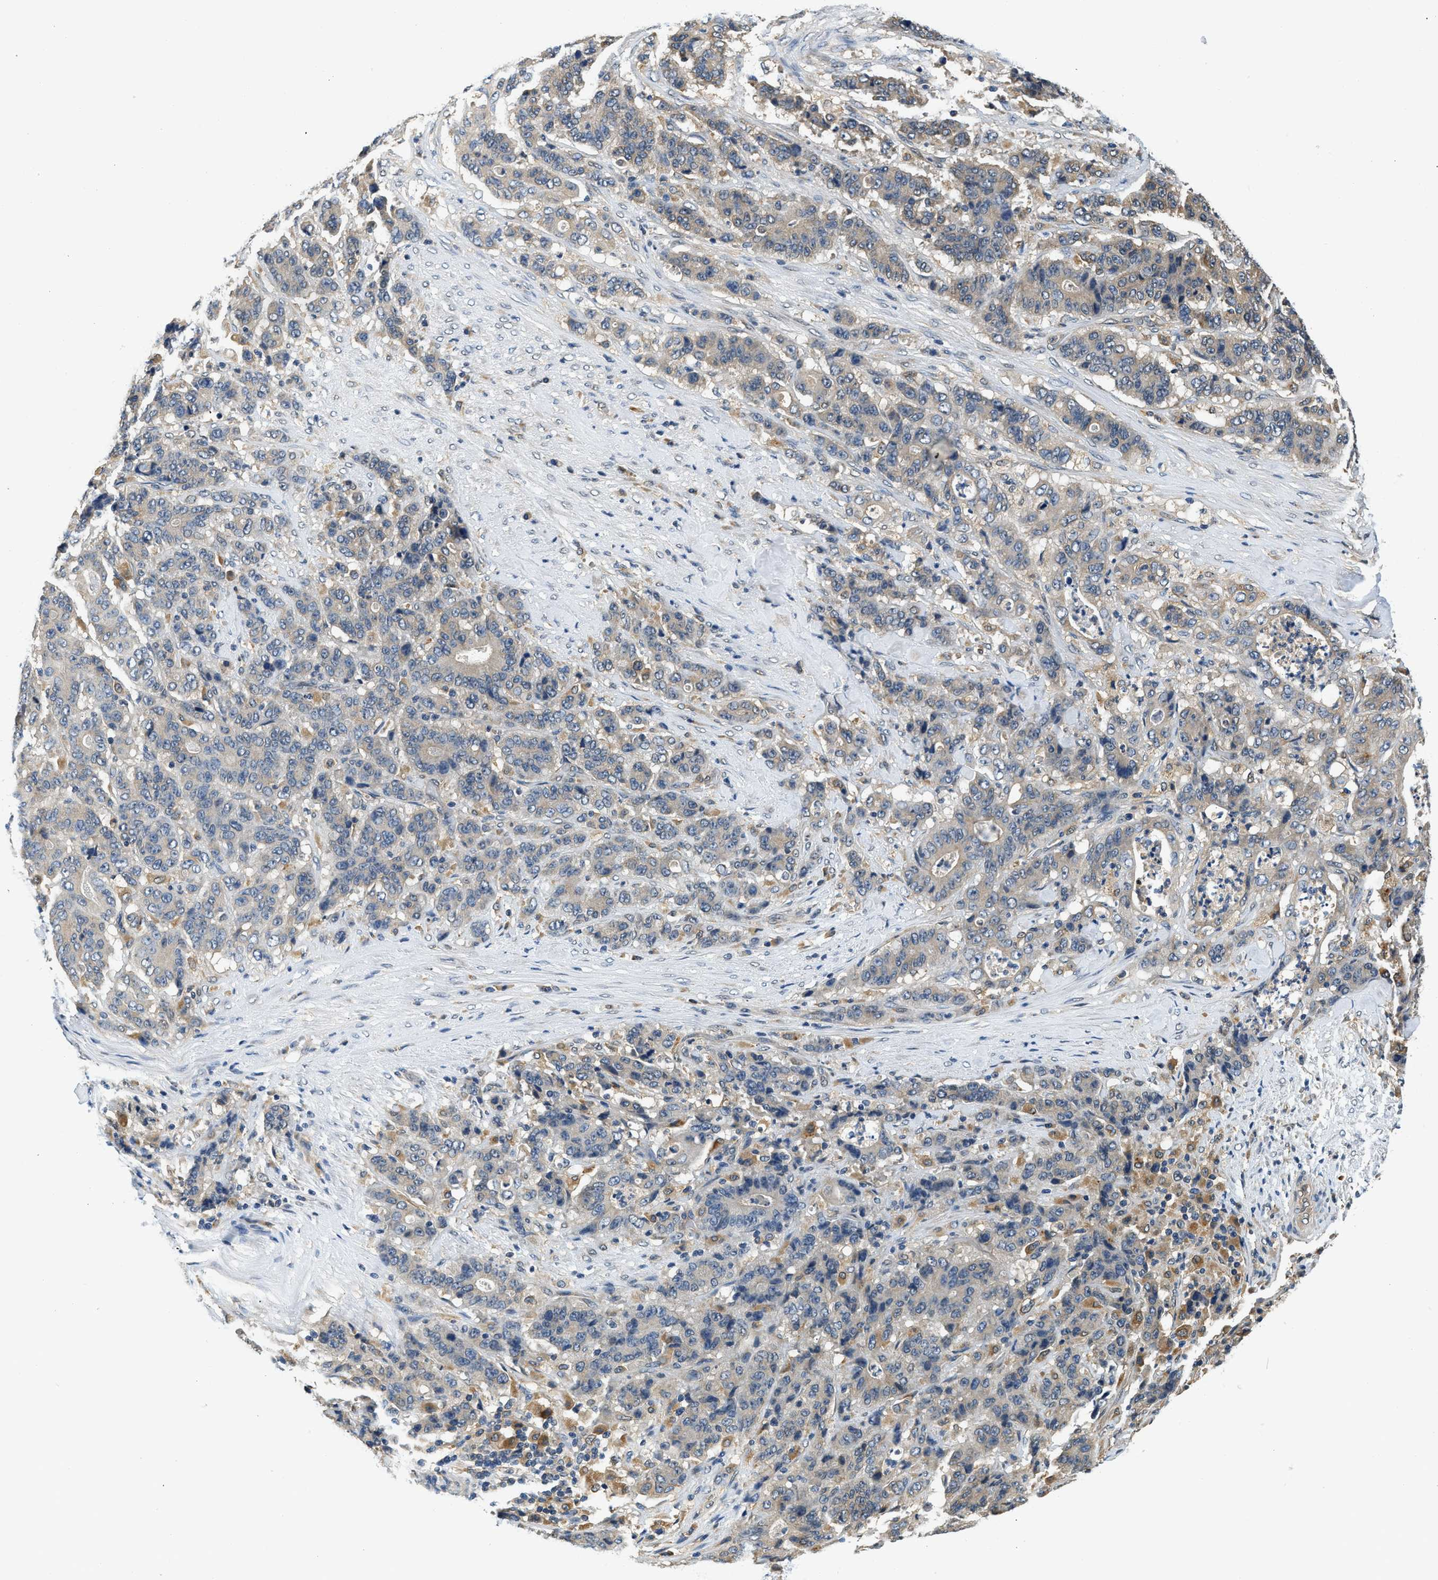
{"staining": {"intensity": "negative", "quantity": "none", "location": "none"}, "tissue": "stomach cancer", "cell_type": "Tumor cells", "image_type": "cancer", "snomed": [{"axis": "morphology", "description": "Adenocarcinoma, NOS"}, {"axis": "topography", "description": "Stomach"}], "caption": "Micrograph shows no protein expression in tumor cells of stomach cancer tissue.", "gene": "BCL7C", "patient": {"sex": "female", "age": 73}}